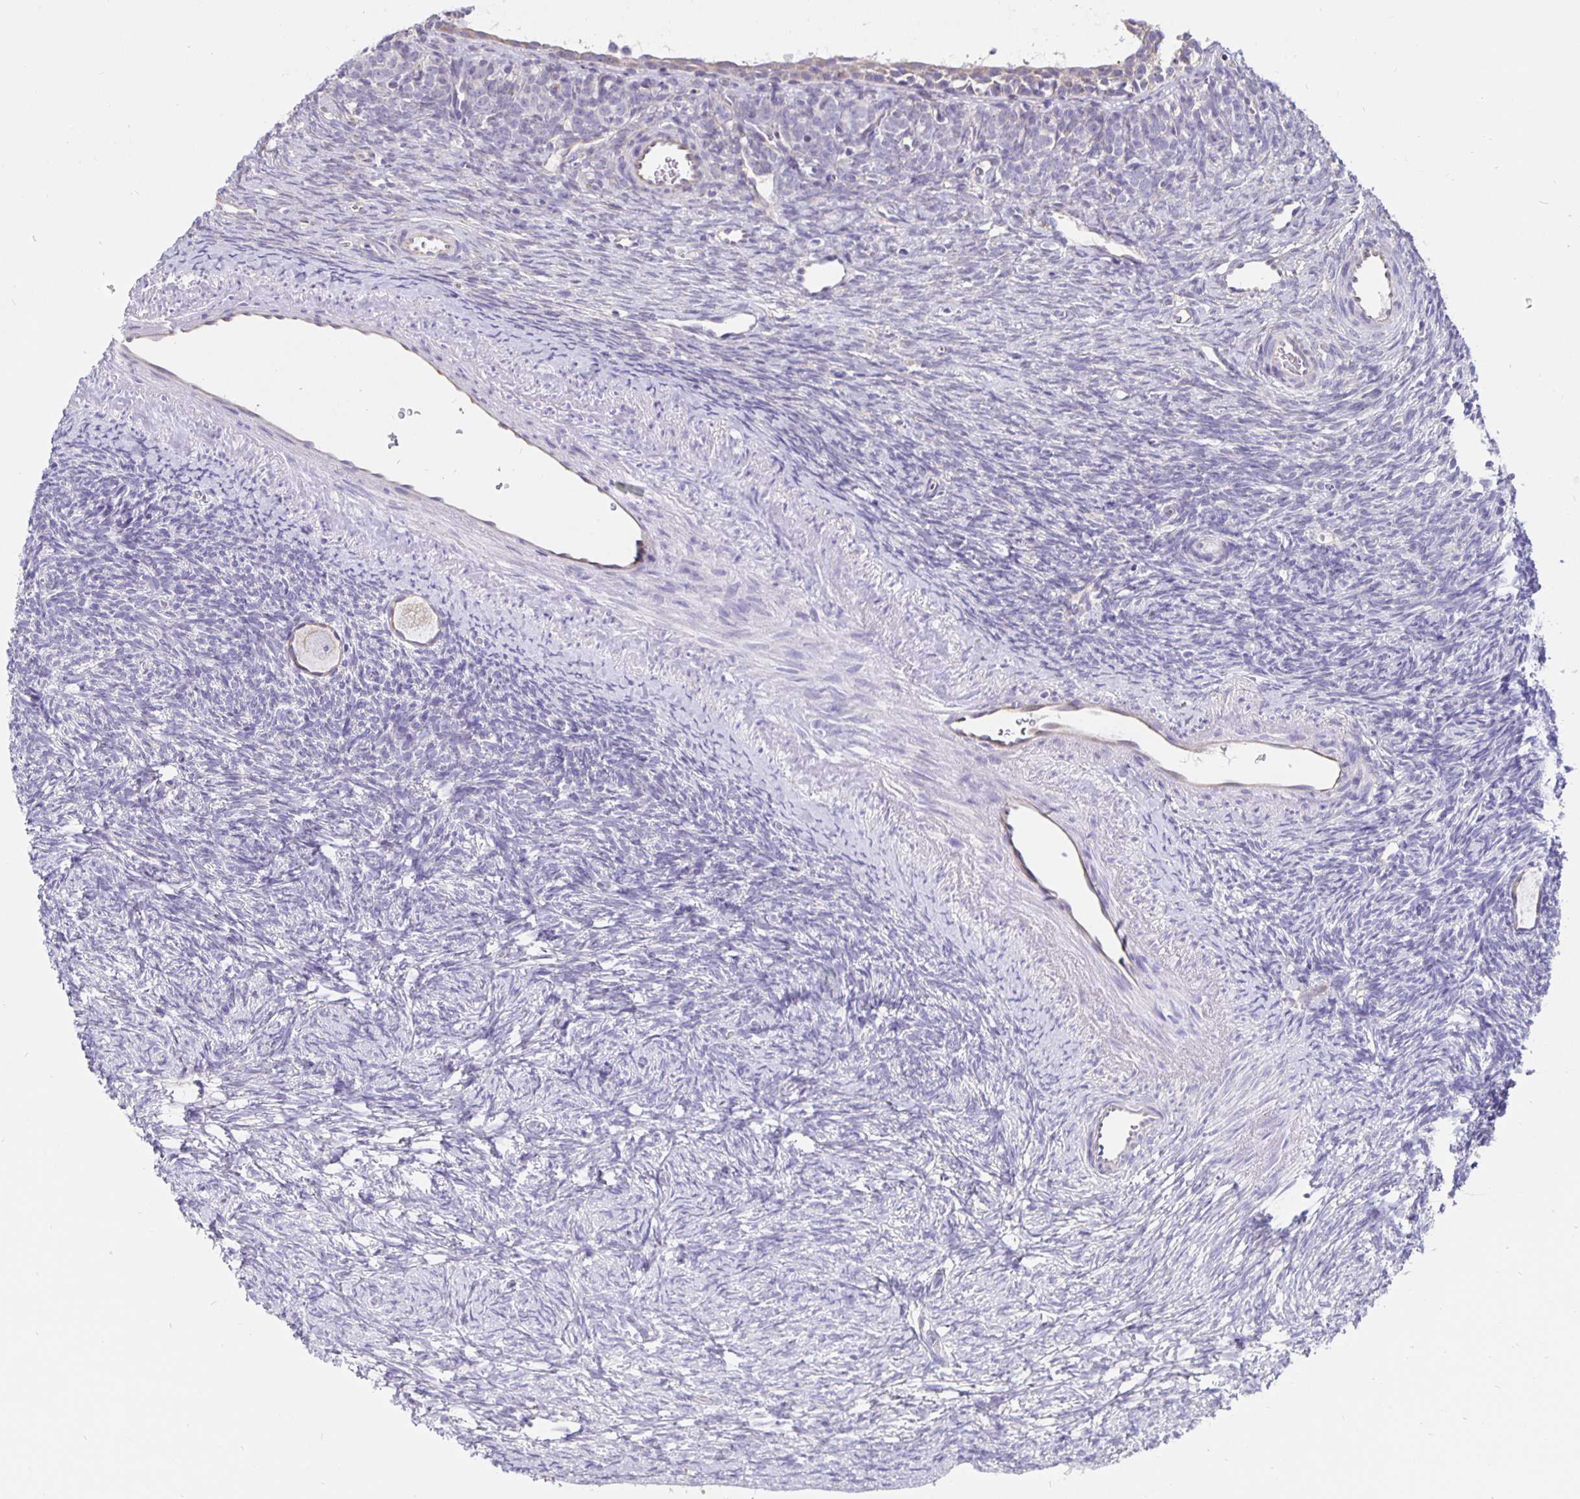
{"staining": {"intensity": "negative", "quantity": "none", "location": "none"}, "tissue": "ovary", "cell_type": "Ovarian stroma cells", "image_type": "normal", "snomed": [{"axis": "morphology", "description": "Normal tissue, NOS"}, {"axis": "topography", "description": "Ovary"}], "caption": "Immunohistochemical staining of benign human ovary displays no significant positivity in ovarian stroma cells.", "gene": "DNAI2", "patient": {"sex": "female", "age": 34}}